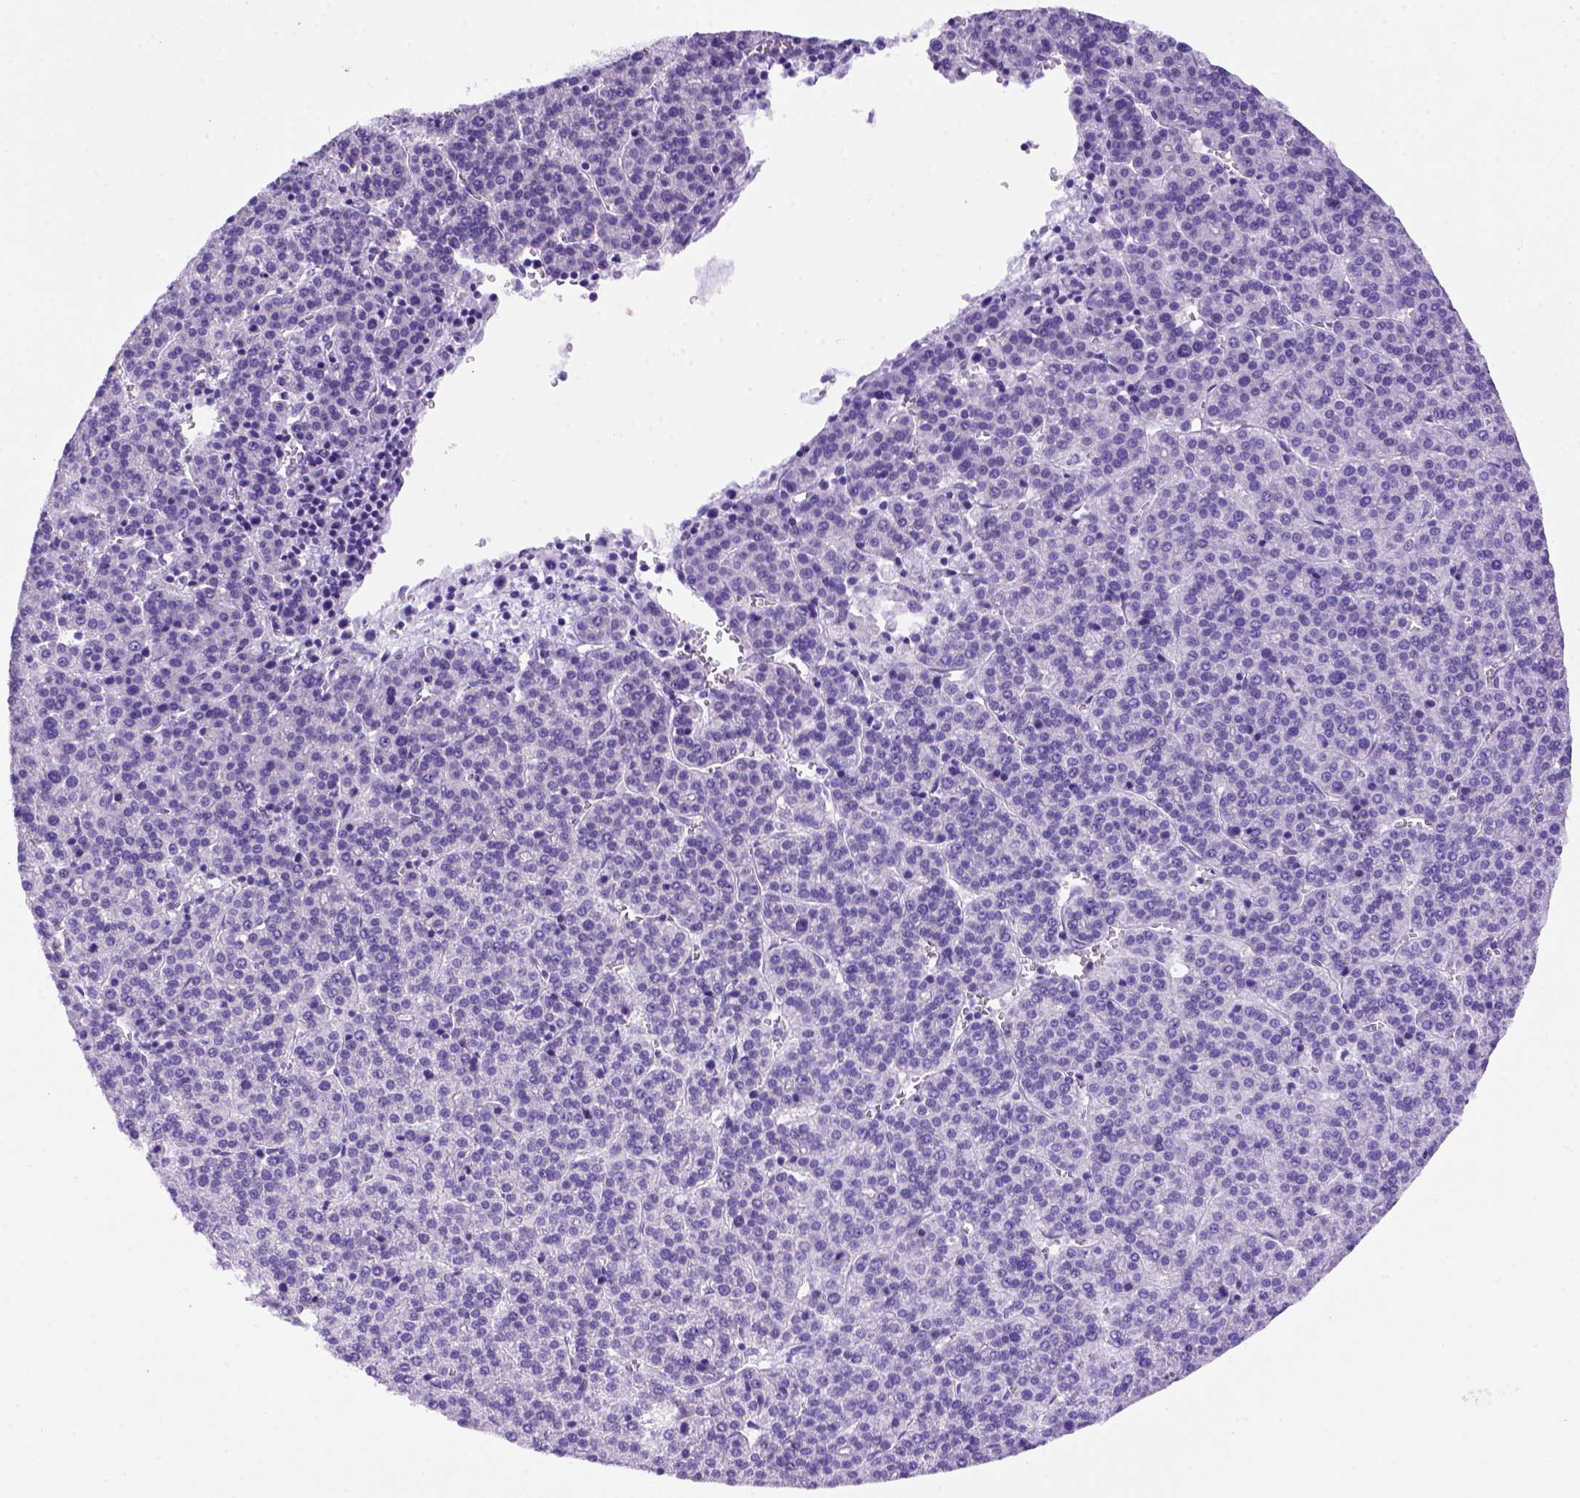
{"staining": {"intensity": "negative", "quantity": "none", "location": "none"}, "tissue": "liver cancer", "cell_type": "Tumor cells", "image_type": "cancer", "snomed": [{"axis": "morphology", "description": "Carcinoma, Hepatocellular, NOS"}, {"axis": "topography", "description": "Liver"}], "caption": "This histopathology image is of liver cancer stained with IHC to label a protein in brown with the nuclei are counter-stained blue. There is no staining in tumor cells.", "gene": "FOXI1", "patient": {"sex": "female", "age": 58}}